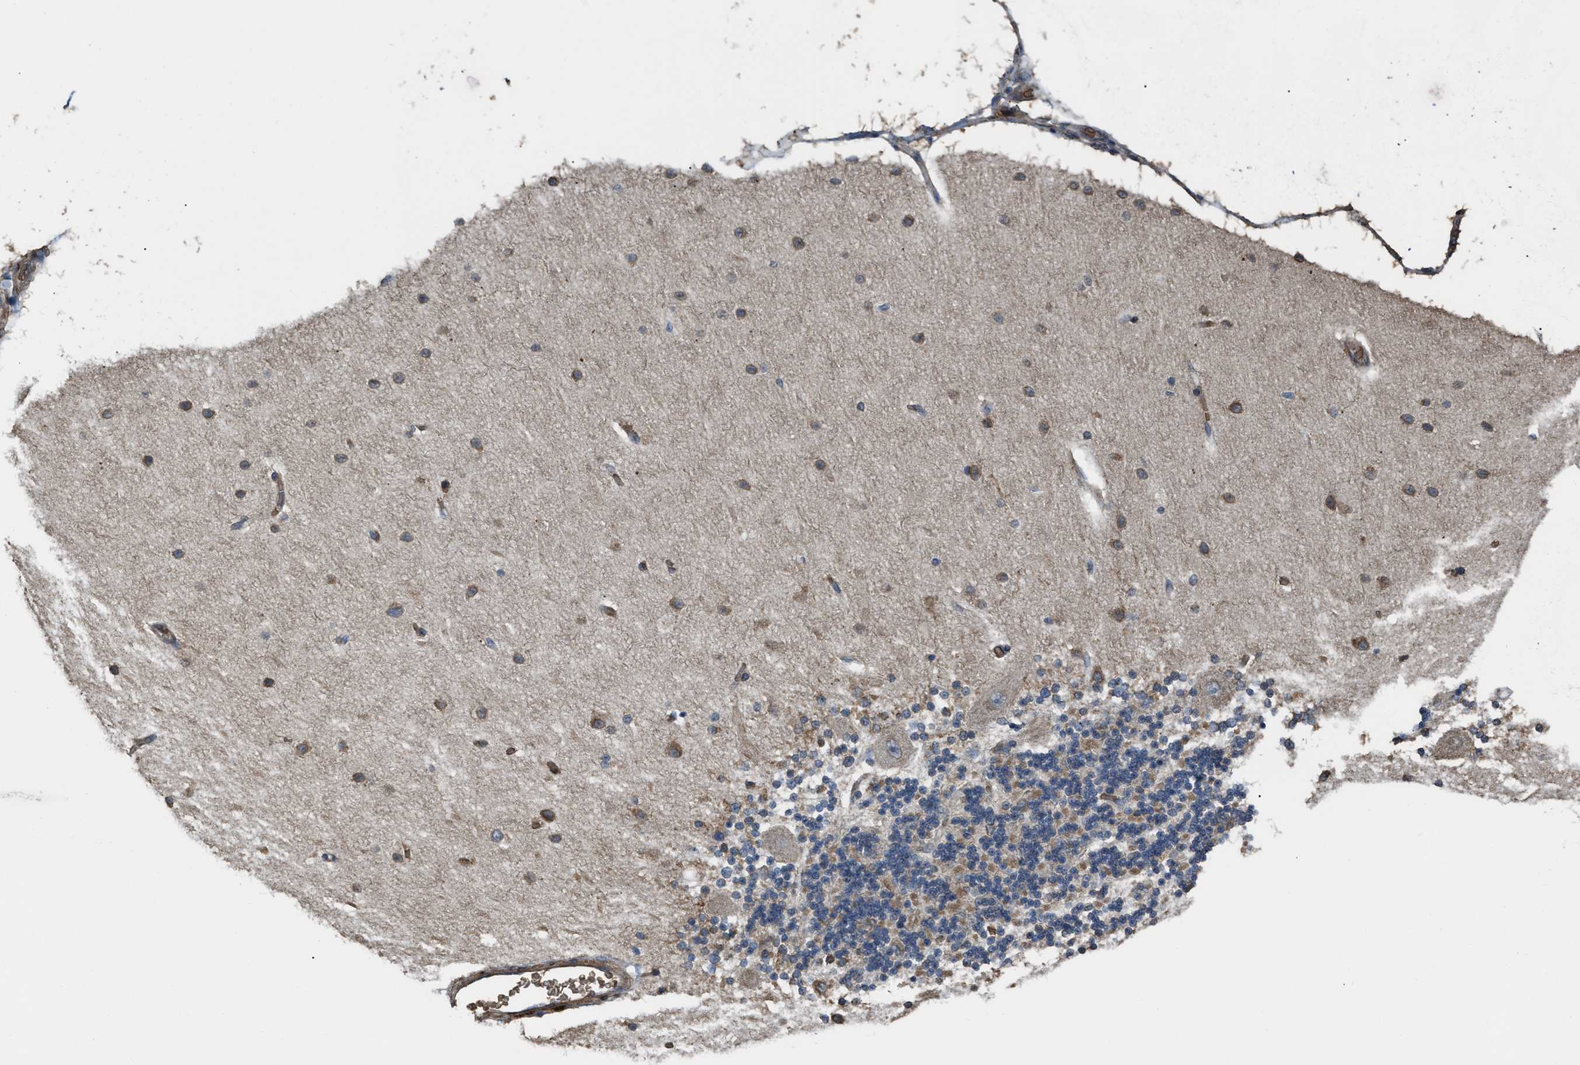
{"staining": {"intensity": "moderate", "quantity": "<25%", "location": "cytoplasmic/membranous"}, "tissue": "cerebellum", "cell_type": "Cells in granular layer", "image_type": "normal", "snomed": [{"axis": "morphology", "description": "Normal tissue, NOS"}, {"axis": "topography", "description": "Cerebellum"}], "caption": "High-power microscopy captured an IHC micrograph of benign cerebellum, revealing moderate cytoplasmic/membranous expression in about <25% of cells in granular layer.", "gene": "SELENOM", "patient": {"sex": "female", "age": 54}}